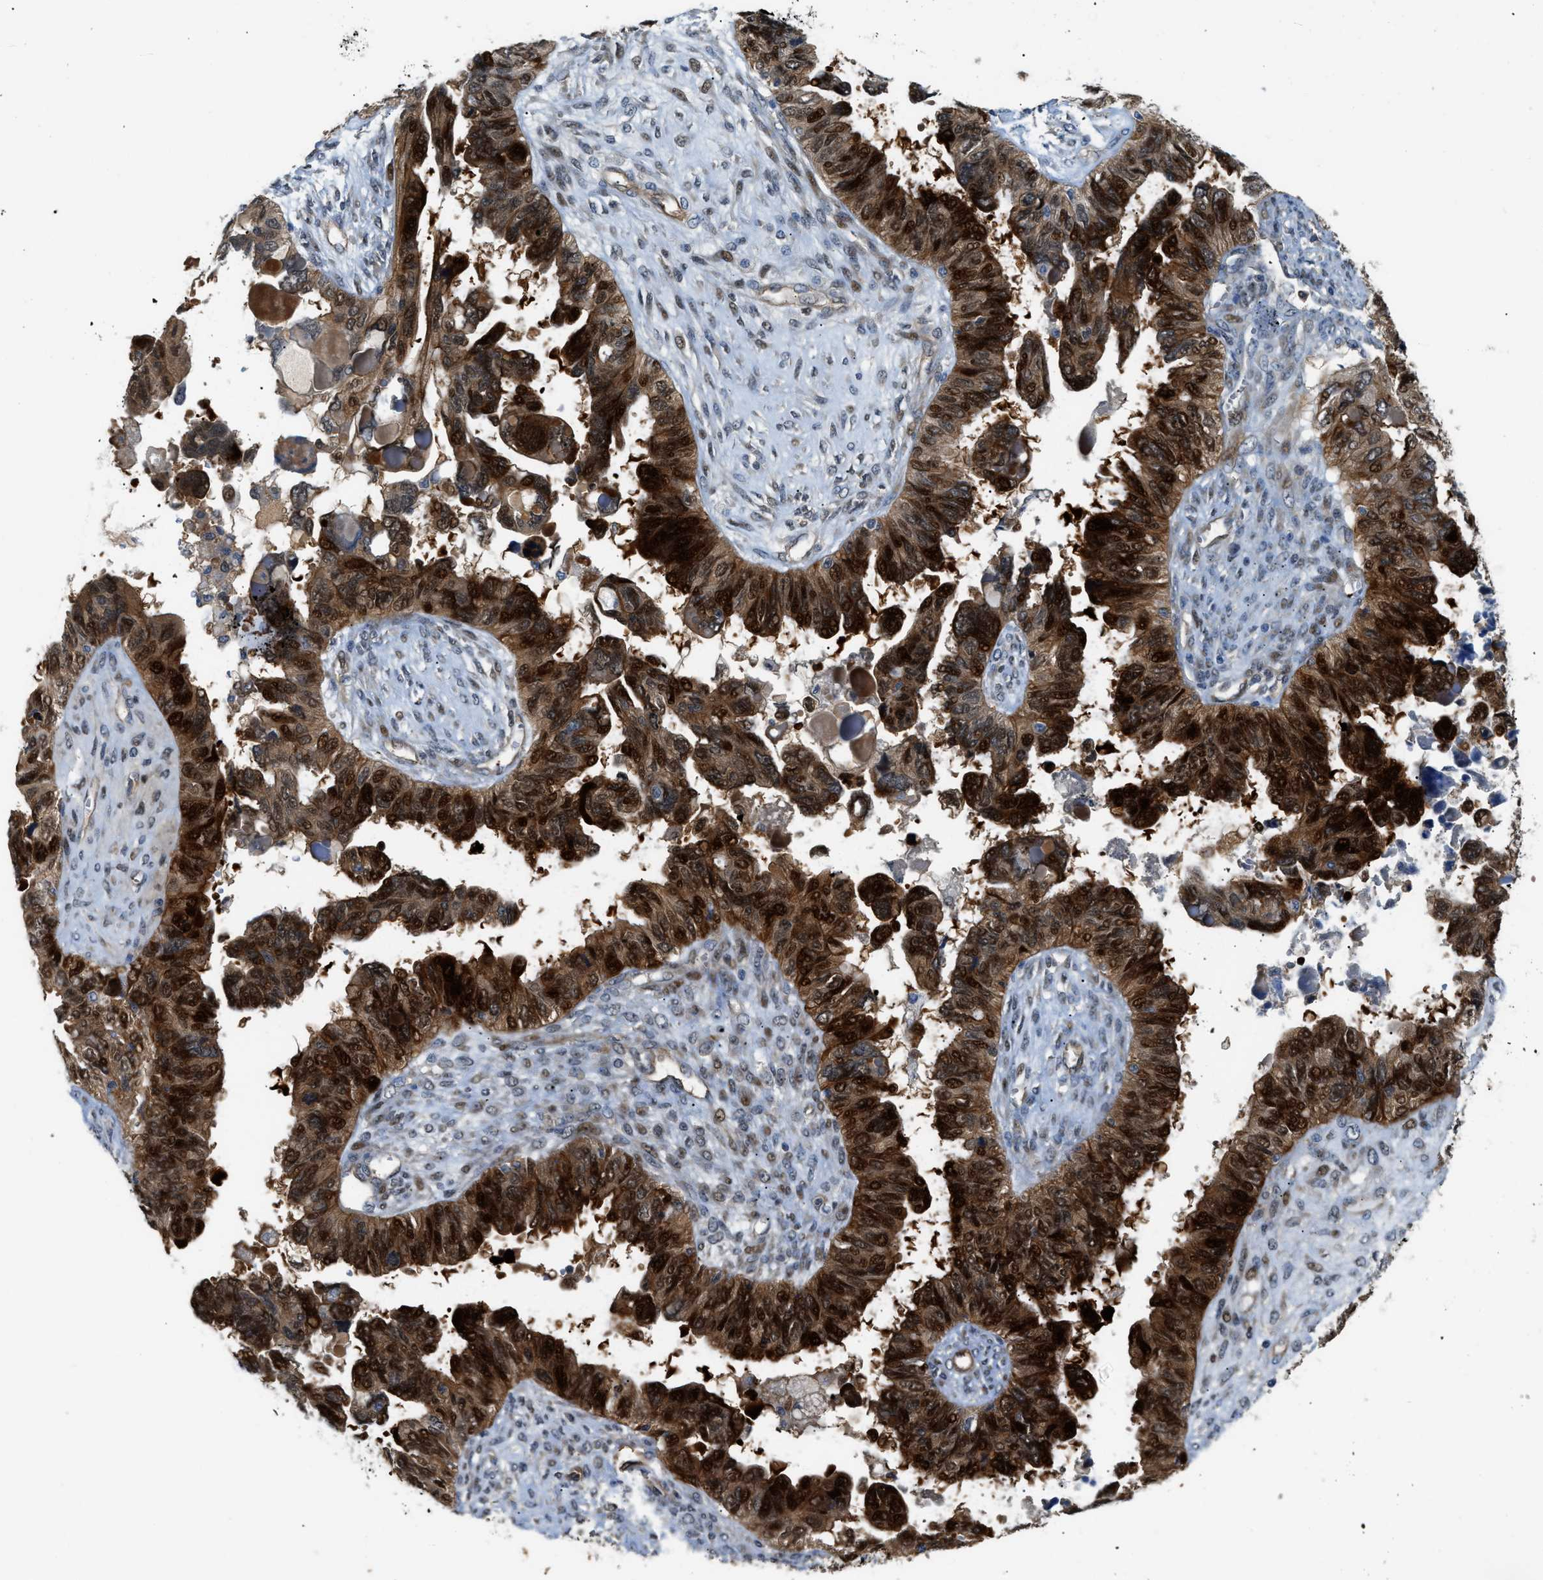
{"staining": {"intensity": "strong", "quantity": ">75%", "location": "cytoplasmic/membranous,nuclear"}, "tissue": "ovarian cancer", "cell_type": "Tumor cells", "image_type": "cancer", "snomed": [{"axis": "morphology", "description": "Cystadenocarcinoma, serous, NOS"}, {"axis": "topography", "description": "Ovary"}], "caption": "This photomicrograph displays IHC staining of ovarian serous cystadenocarcinoma, with high strong cytoplasmic/membranous and nuclear positivity in approximately >75% of tumor cells.", "gene": "TRAK2", "patient": {"sex": "female", "age": 79}}